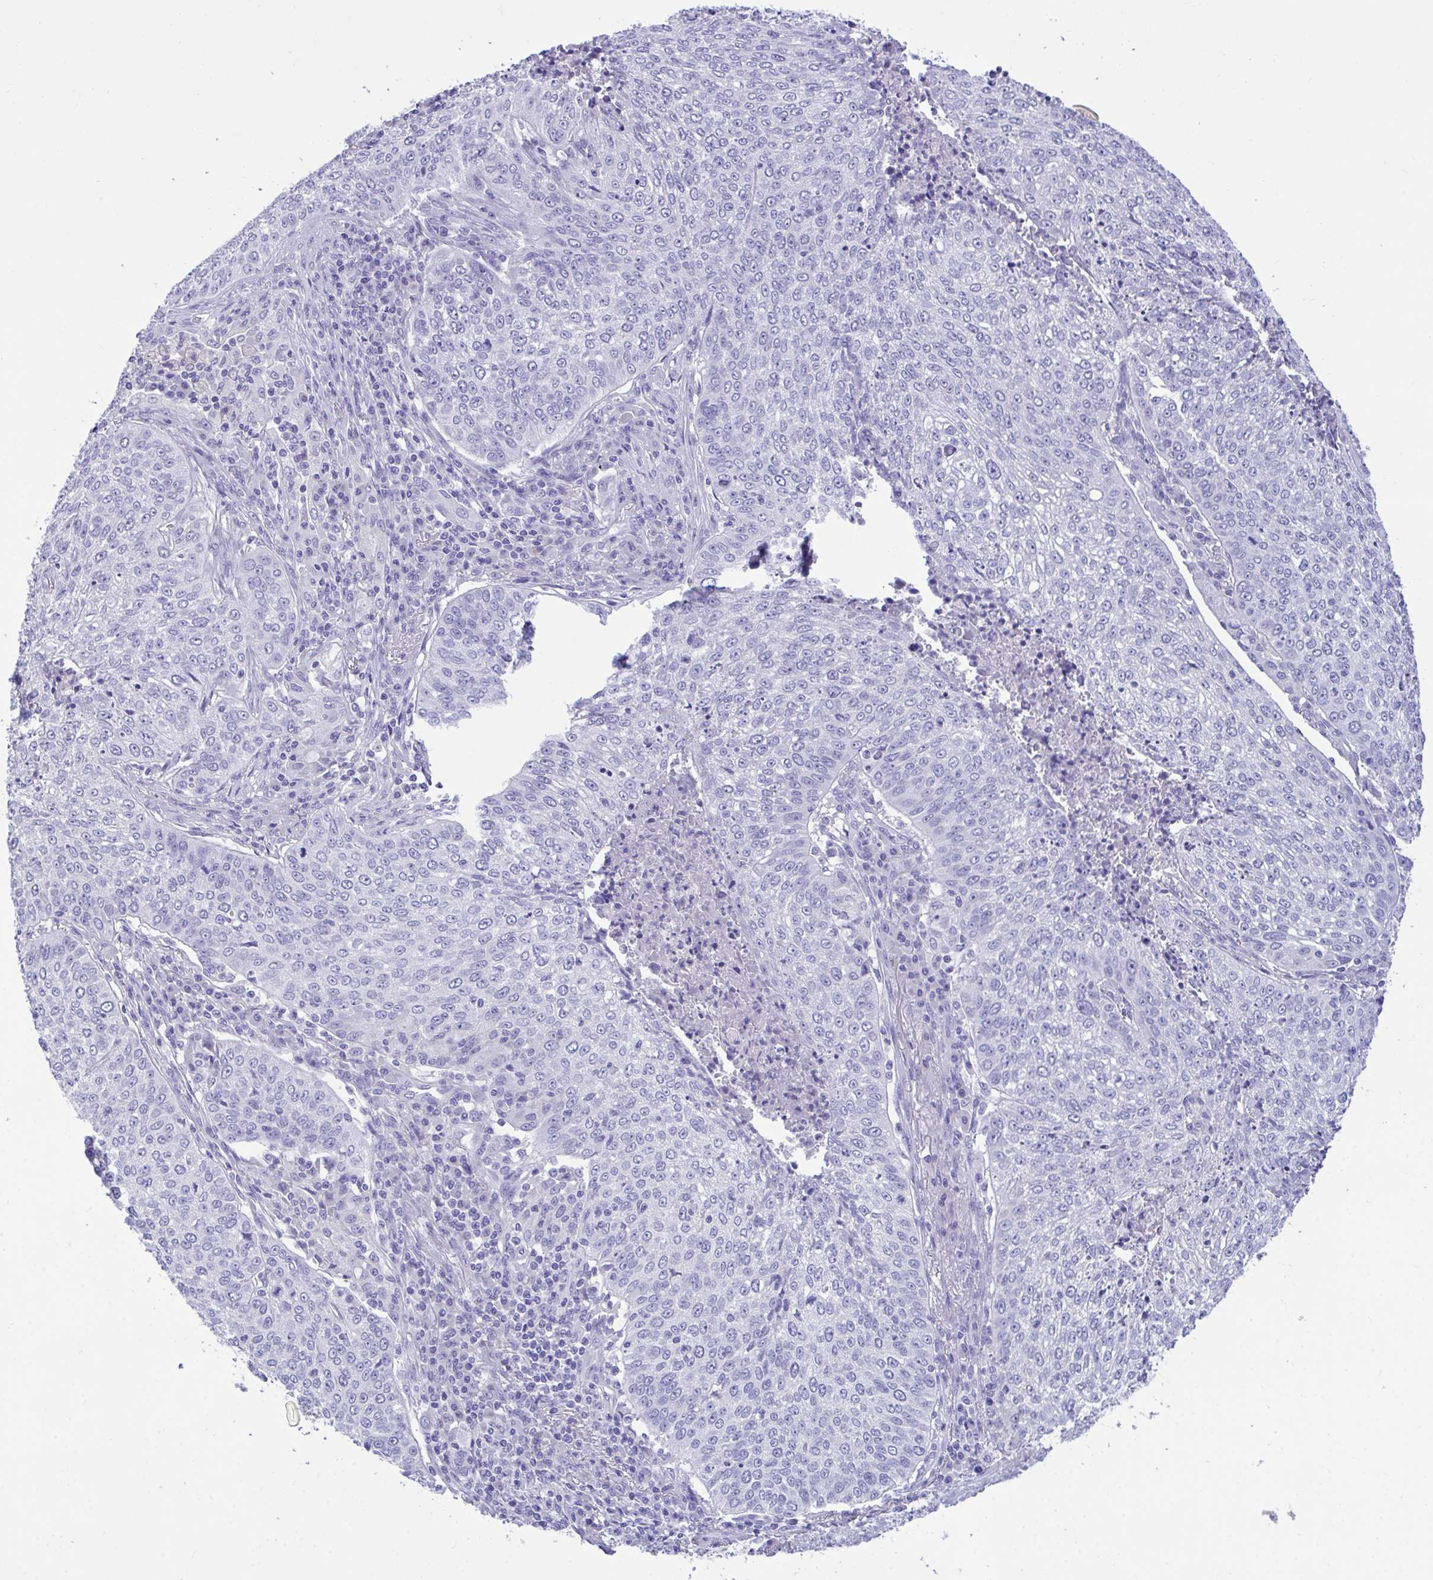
{"staining": {"intensity": "negative", "quantity": "none", "location": "none"}, "tissue": "lung cancer", "cell_type": "Tumor cells", "image_type": "cancer", "snomed": [{"axis": "morphology", "description": "Squamous cell carcinoma, NOS"}, {"axis": "topography", "description": "Lung"}], "caption": "Immunohistochemistry (IHC) of squamous cell carcinoma (lung) displays no expression in tumor cells. (DAB (3,3'-diaminobenzidine) immunohistochemistry visualized using brightfield microscopy, high magnification).", "gene": "PLEKHH1", "patient": {"sex": "male", "age": 63}}